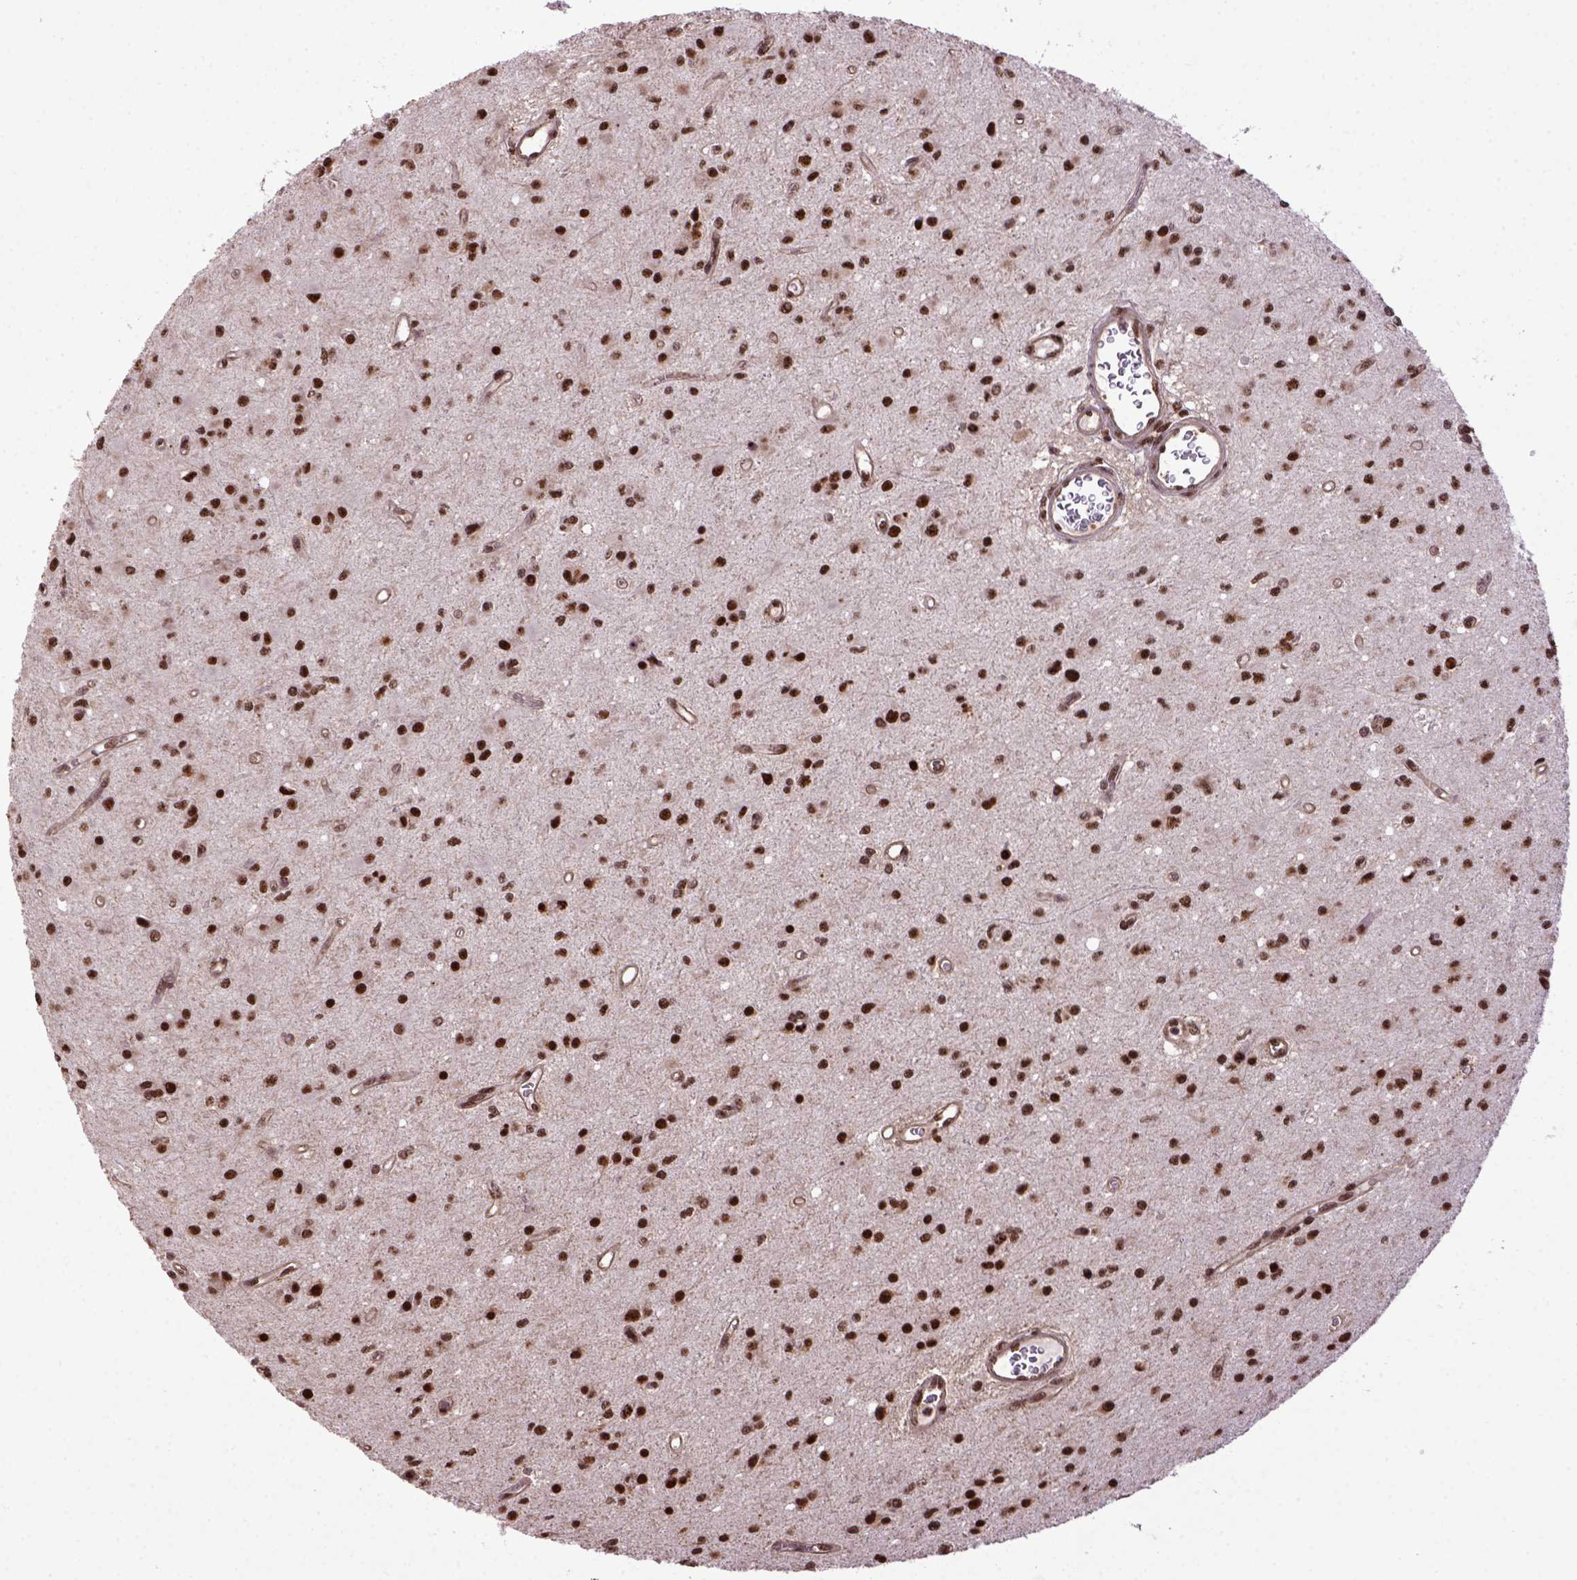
{"staining": {"intensity": "strong", "quantity": ">75%", "location": "nuclear"}, "tissue": "glioma", "cell_type": "Tumor cells", "image_type": "cancer", "snomed": [{"axis": "morphology", "description": "Glioma, malignant, Low grade"}, {"axis": "topography", "description": "Brain"}], "caption": "This histopathology image shows IHC staining of glioma, with high strong nuclear staining in approximately >75% of tumor cells.", "gene": "PPIG", "patient": {"sex": "female", "age": 45}}